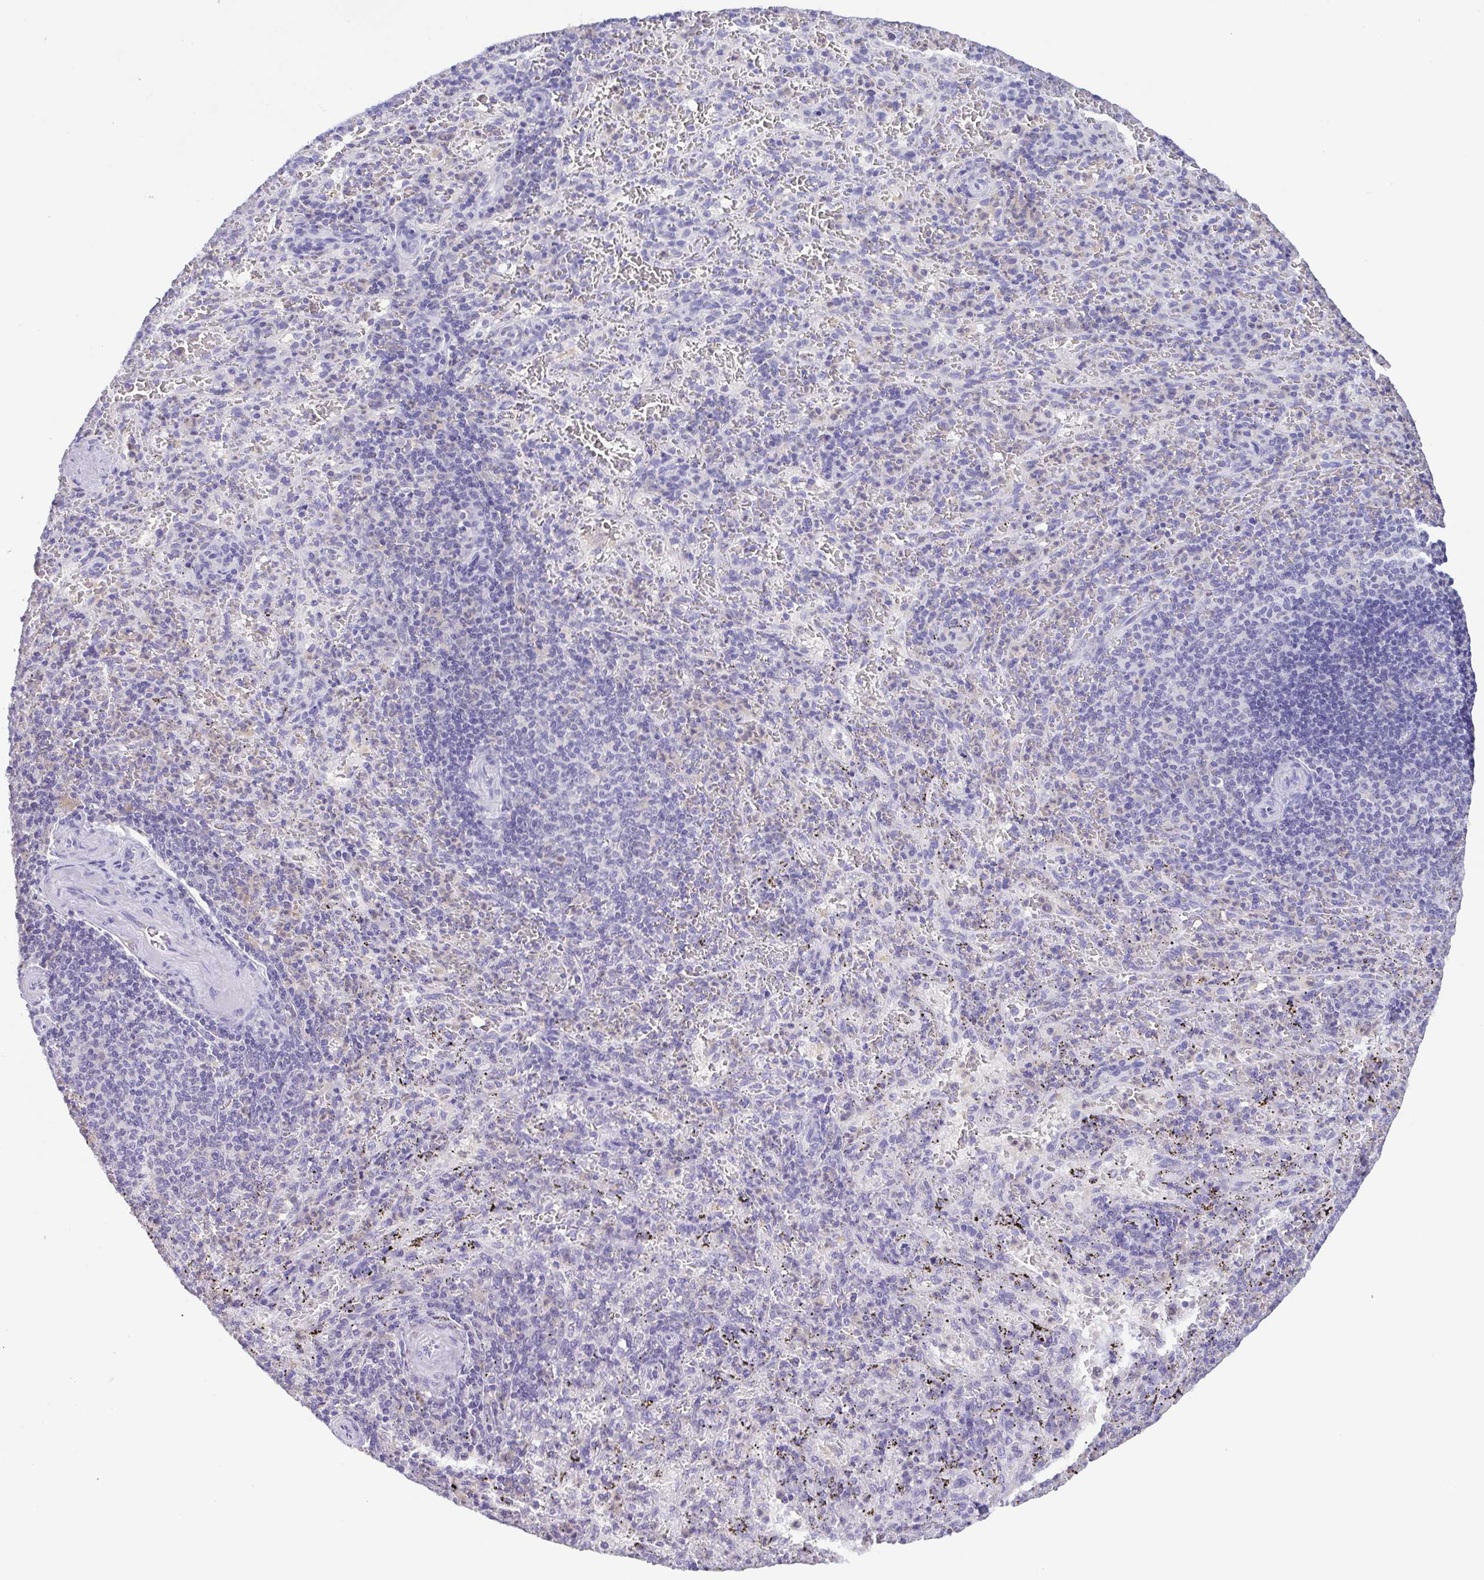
{"staining": {"intensity": "negative", "quantity": "none", "location": "none"}, "tissue": "spleen", "cell_type": "Cells in red pulp", "image_type": "normal", "snomed": [{"axis": "morphology", "description": "Normal tissue, NOS"}, {"axis": "topography", "description": "Spleen"}], "caption": "Immunohistochemistry histopathology image of benign spleen: human spleen stained with DAB displays no significant protein staining in cells in red pulp.", "gene": "LDHC", "patient": {"sex": "male", "age": 57}}